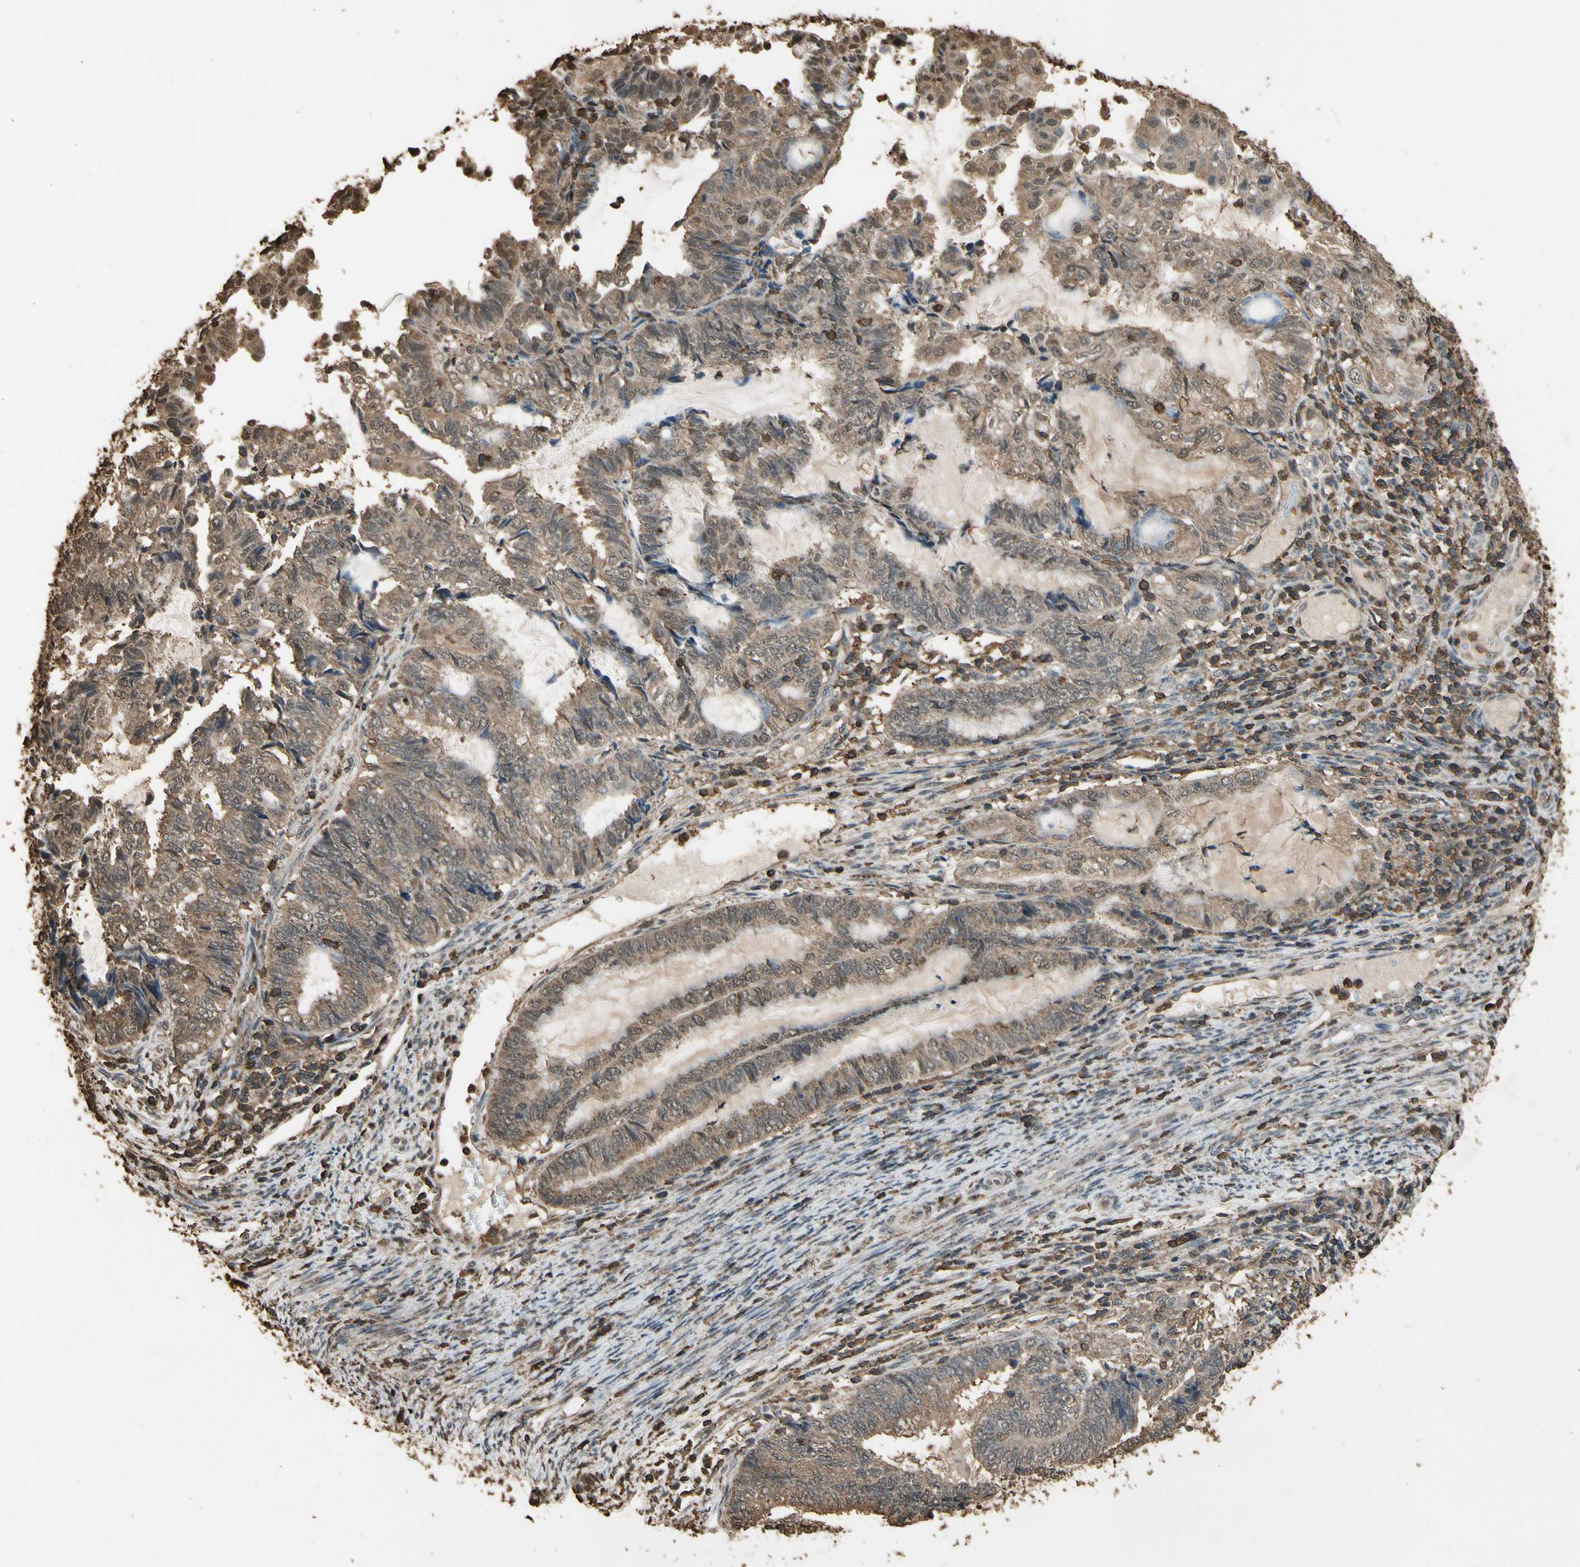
{"staining": {"intensity": "weak", "quantity": ">75%", "location": "cytoplasmic/membranous"}, "tissue": "endometrial cancer", "cell_type": "Tumor cells", "image_type": "cancer", "snomed": [{"axis": "morphology", "description": "Adenocarcinoma, NOS"}, {"axis": "topography", "description": "Uterus"}, {"axis": "topography", "description": "Endometrium"}], "caption": "High-power microscopy captured an immunohistochemistry (IHC) photomicrograph of adenocarcinoma (endometrial), revealing weak cytoplasmic/membranous positivity in approximately >75% of tumor cells.", "gene": "TNFSF13B", "patient": {"sex": "female", "age": 70}}